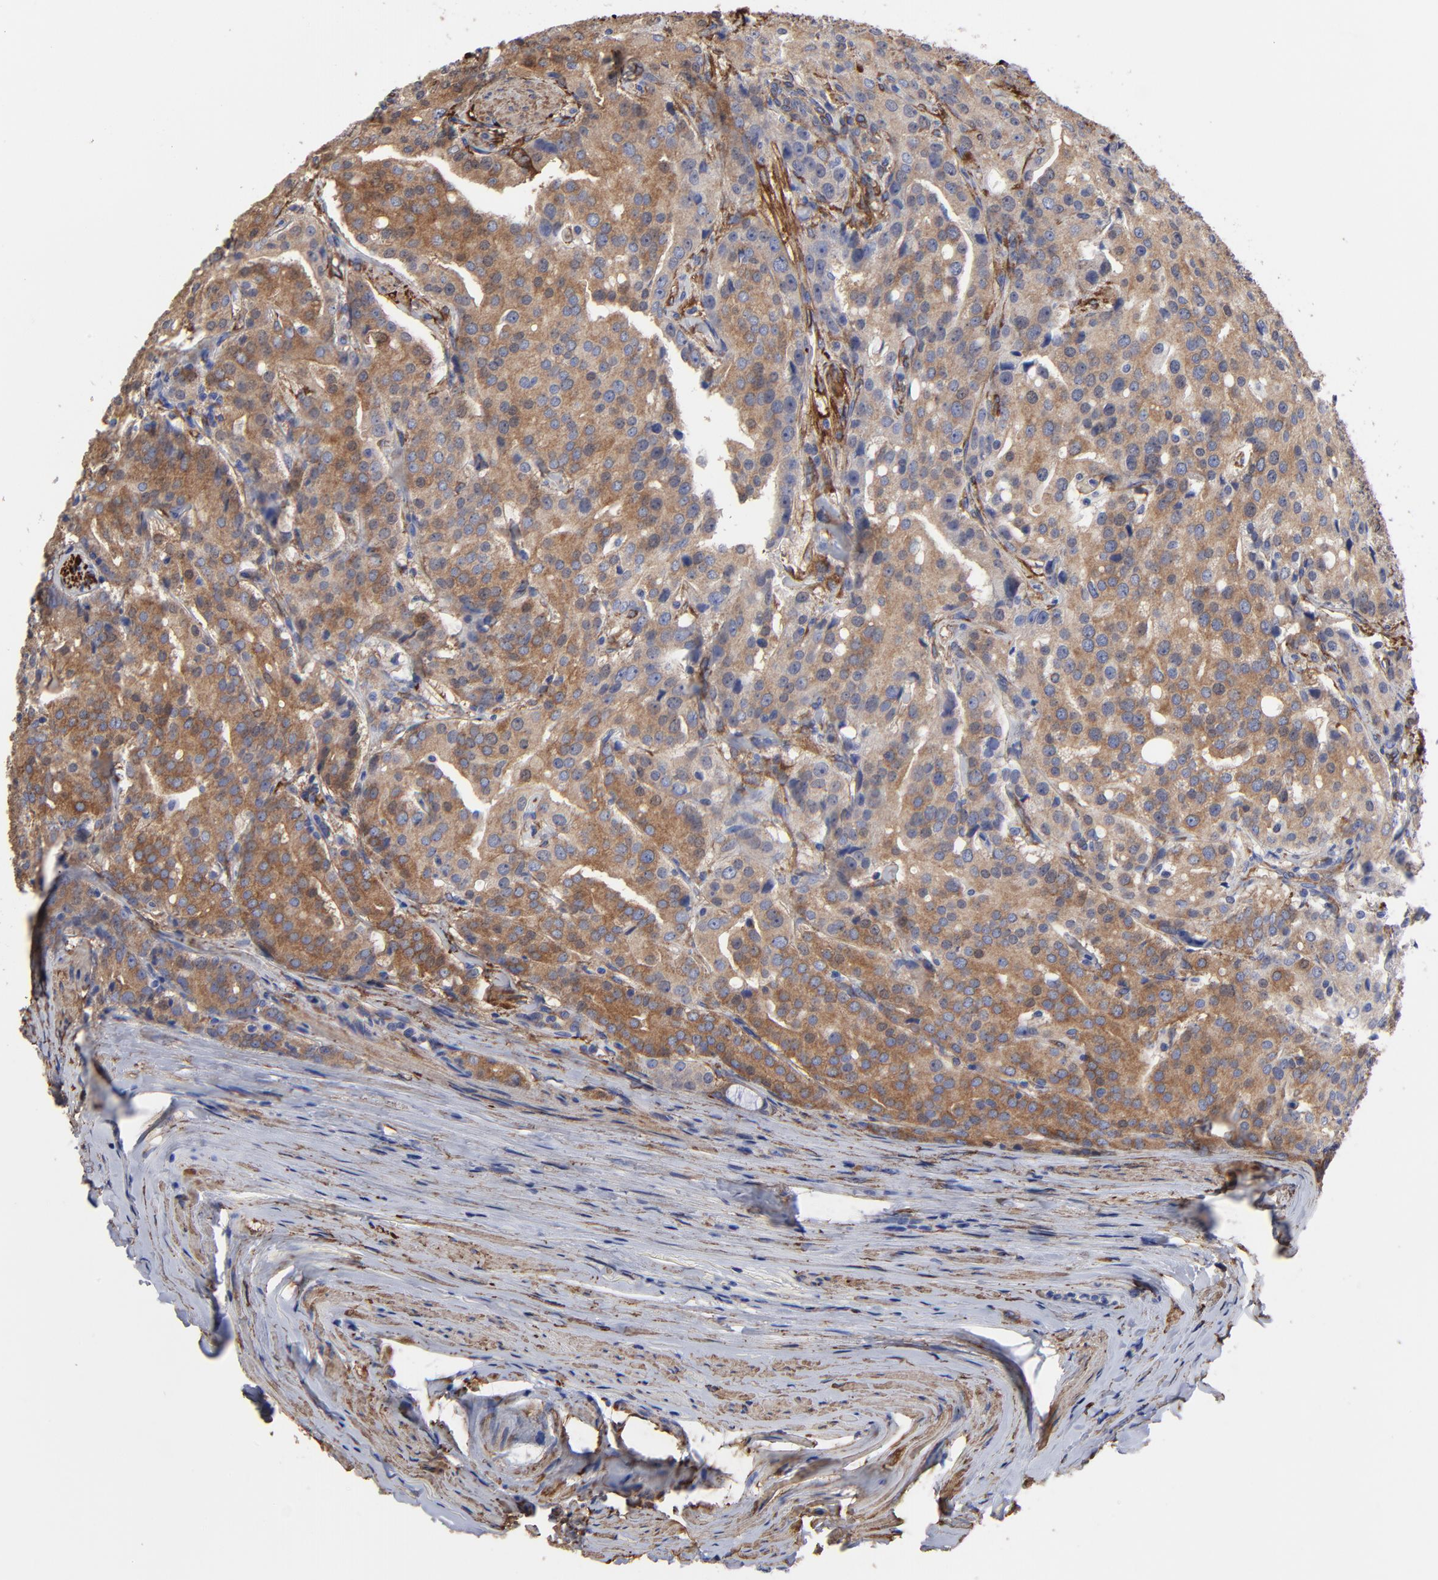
{"staining": {"intensity": "moderate", "quantity": ">75%", "location": "cytoplasmic/membranous"}, "tissue": "prostate cancer", "cell_type": "Tumor cells", "image_type": "cancer", "snomed": [{"axis": "morphology", "description": "Adenocarcinoma, Medium grade"}, {"axis": "topography", "description": "Prostate"}], "caption": "The micrograph demonstrates a brown stain indicating the presence of a protein in the cytoplasmic/membranous of tumor cells in prostate cancer. (DAB (3,3'-diaminobenzidine) IHC, brown staining for protein, blue staining for nuclei).", "gene": "CILP", "patient": {"sex": "male", "age": 72}}